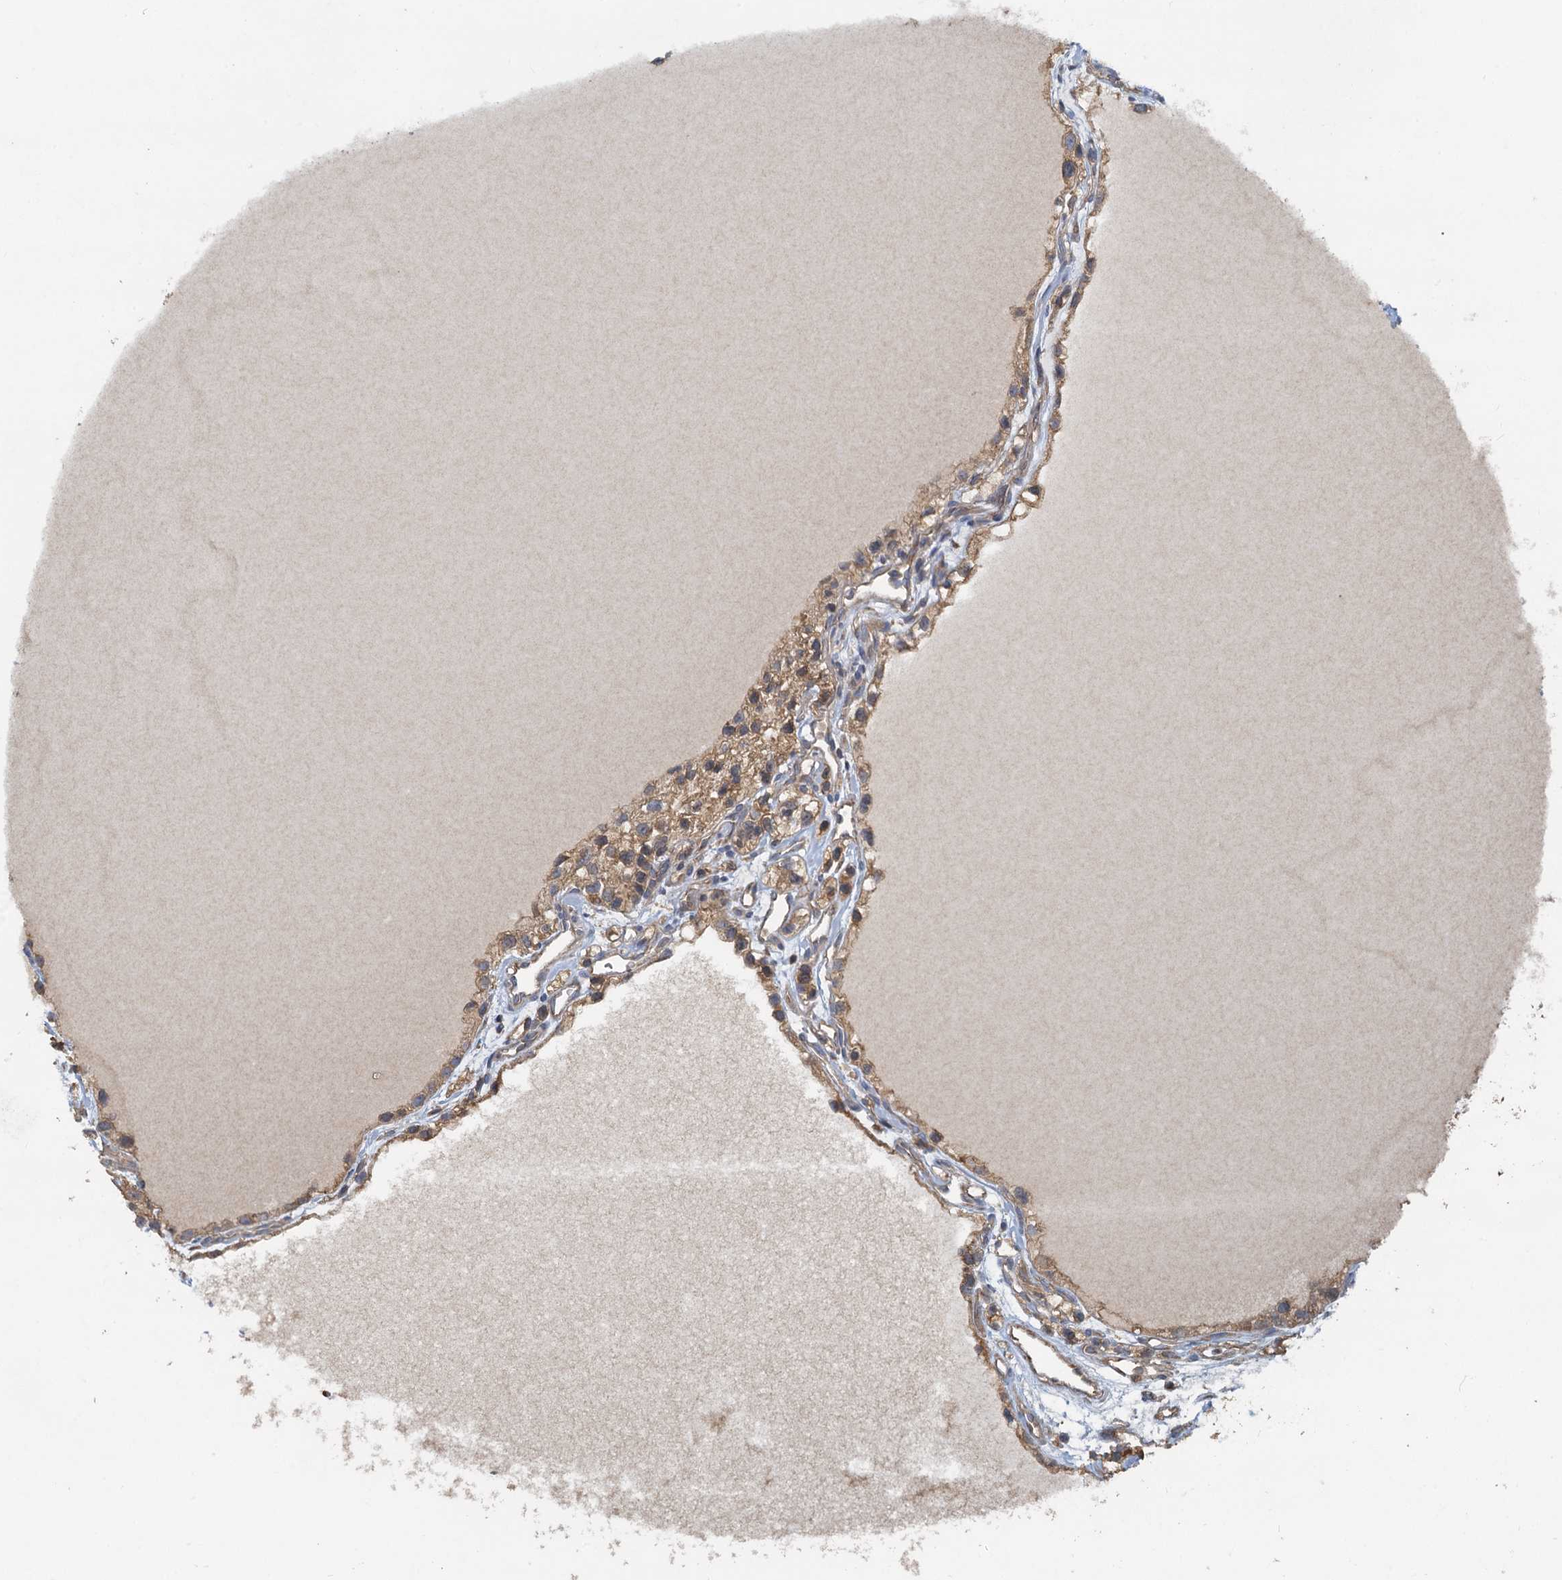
{"staining": {"intensity": "moderate", "quantity": ">75%", "location": "cytoplasmic/membranous"}, "tissue": "renal cancer", "cell_type": "Tumor cells", "image_type": "cancer", "snomed": [{"axis": "morphology", "description": "Adenocarcinoma, NOS"}, {"axis": "topography", "description": "Kidney"}], "caption": "Renal cancer (adenocarcinoma) stained with a brown dye reveals moderate cytoplasmic/membranous positive expression in approximately >75% of tumor cells.", "gene": "HYI", "patient": {"sex": "female", "age": 57}}